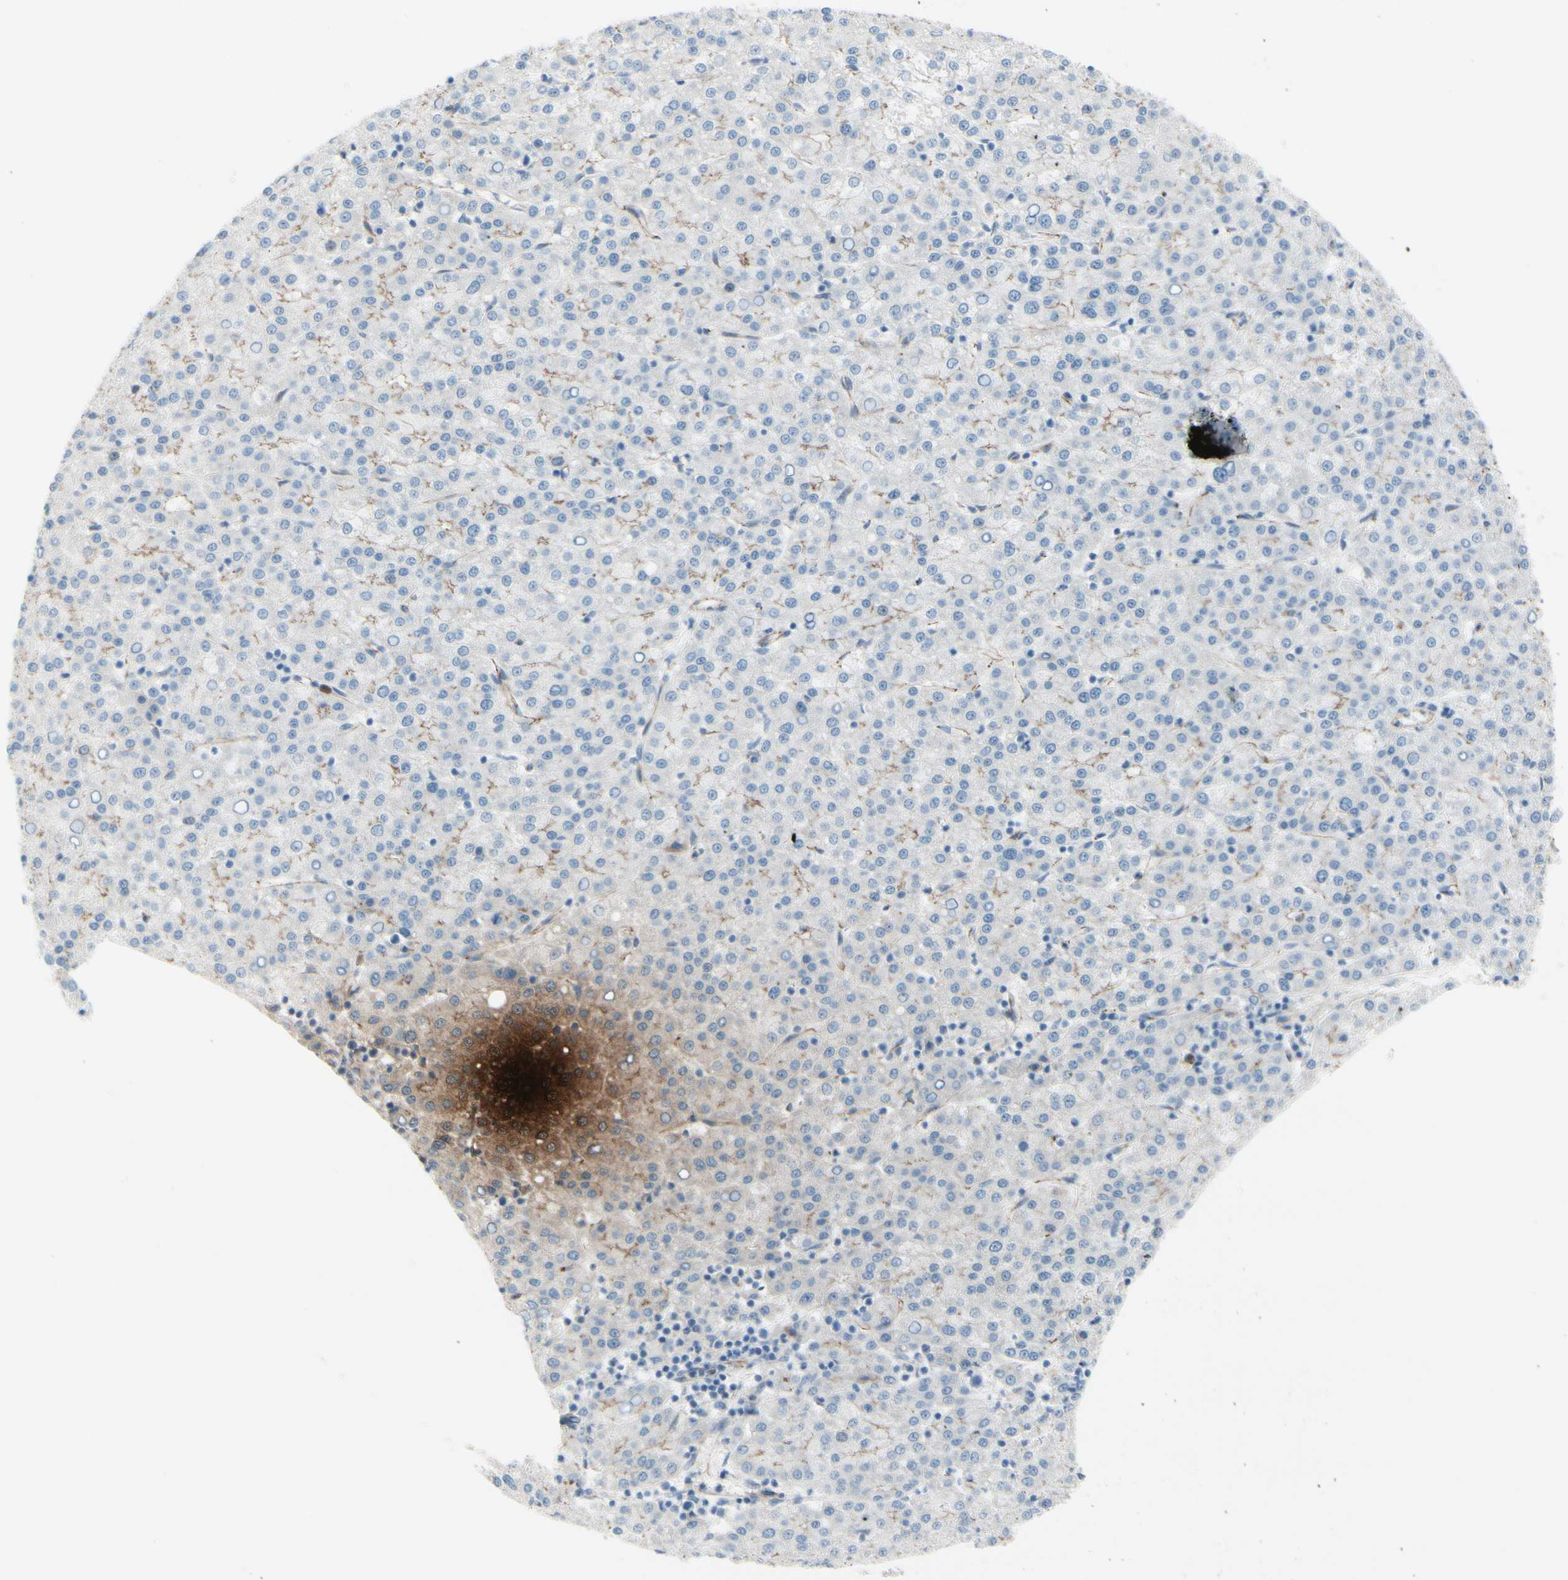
{"staining": {"intensity": "negative", "quantity": "none", "location": "none"}, "tissue": "liver cancer", "cell_type": "Tumor cells", "image_type": "cancer", "snomed": [{"axis": "morphology", "description": "Carcinoma, Hepatocellular, NOS"}, {"axis": "topography", "description": "Liver"}], "caption": "Protein analysis of hepatocellular carcinoma (liver) exhibits no significant expression in tumor cells.", "gene": "TJP1", "patient": {"sex": "female", "age": 58}}